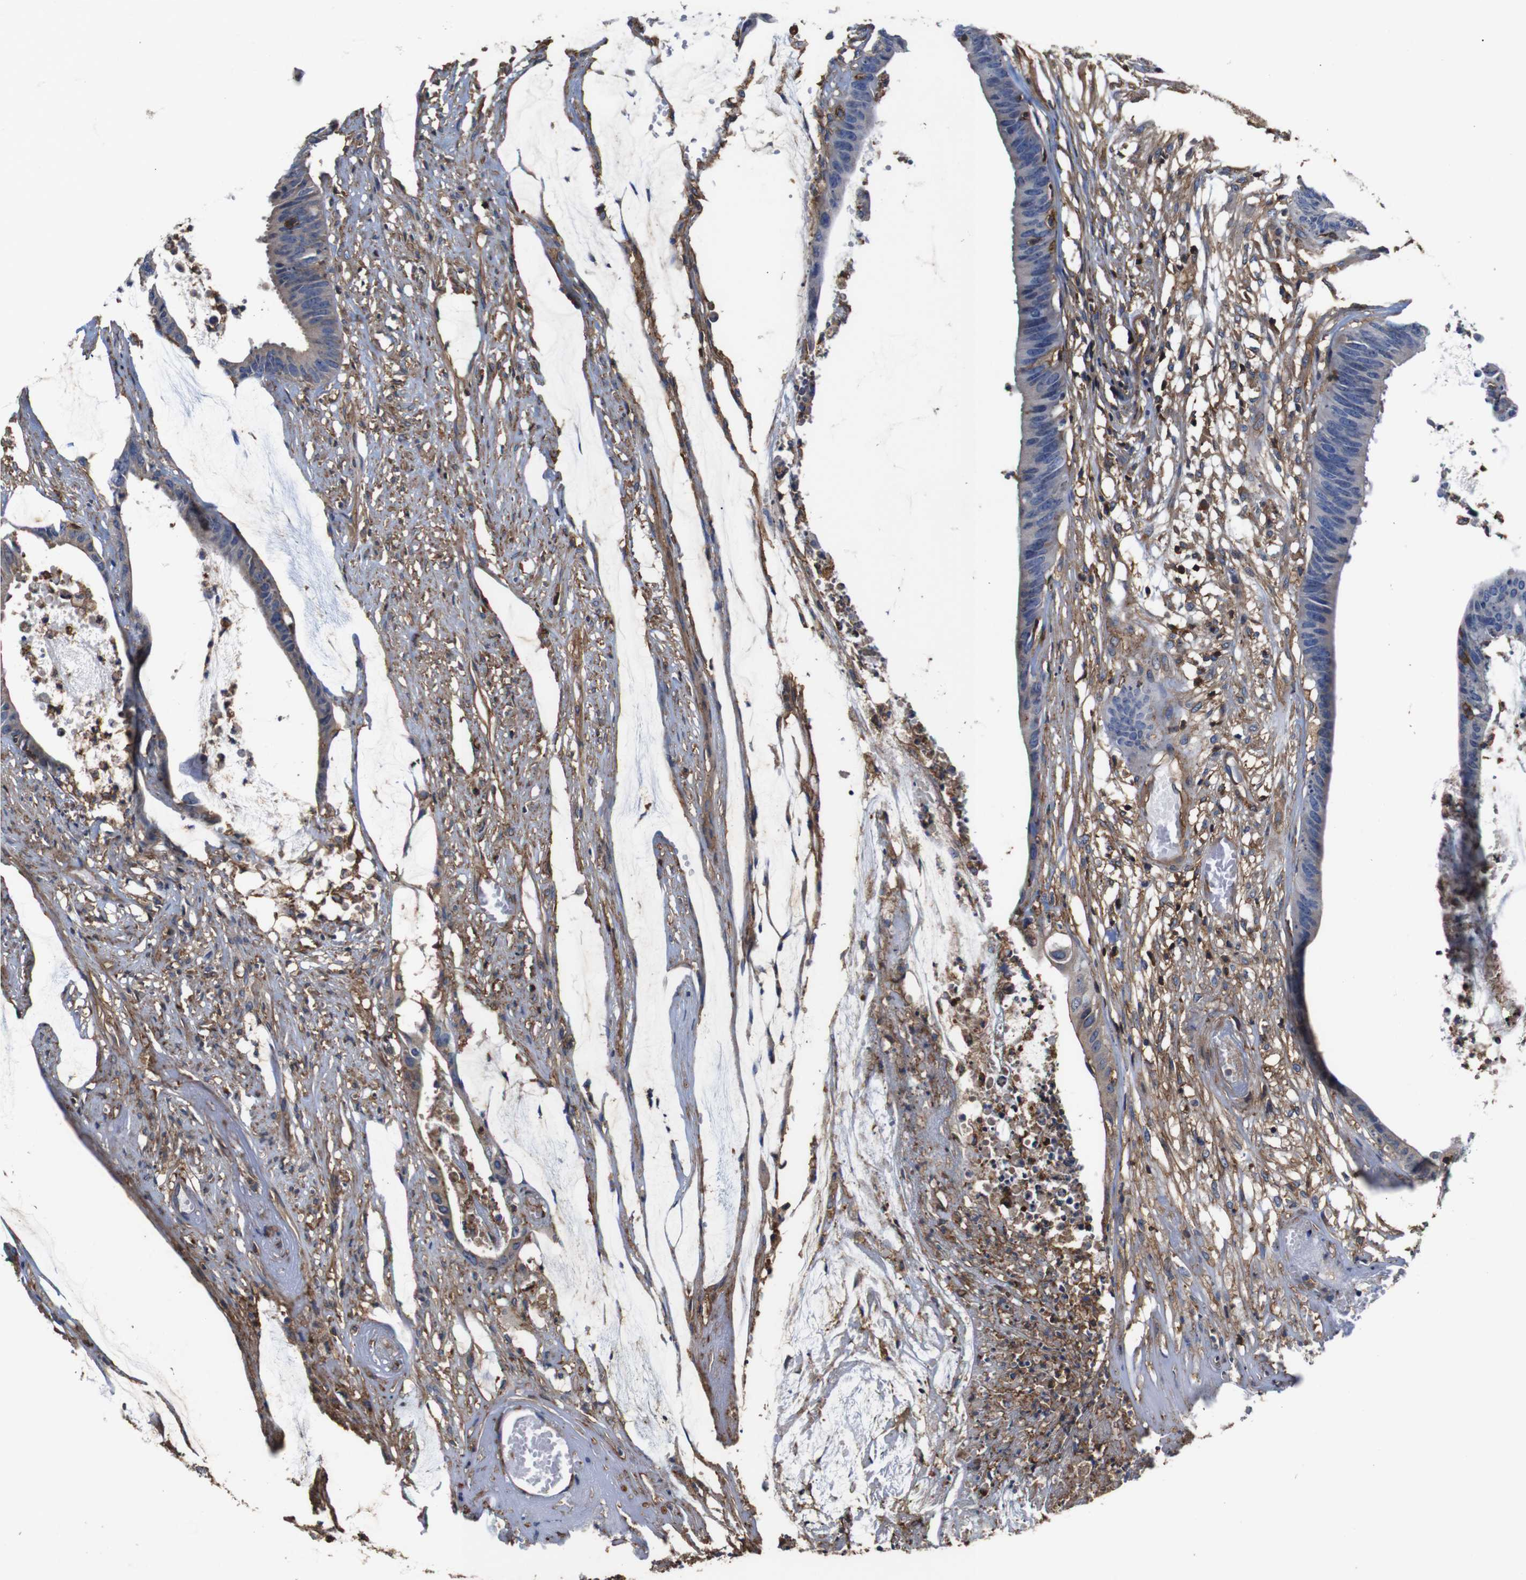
{"staining": {"intensity": "negative", "quantity": "none", "location": "none"}, "tissue": "colorectal cancer", "cell_type": "Tumor cells", "image_type": "cancer", "snomed": [{"axis": "morphology", "description": "Adenocarcinoma, NOS"}, {"axis": "topography", "description": "Rectum"}], "caption": "Tumor cells are negative for protein expression in human colorectal cancer.", "gene": "PI4KA", "patient": {"sex": "female", "age": 66}}